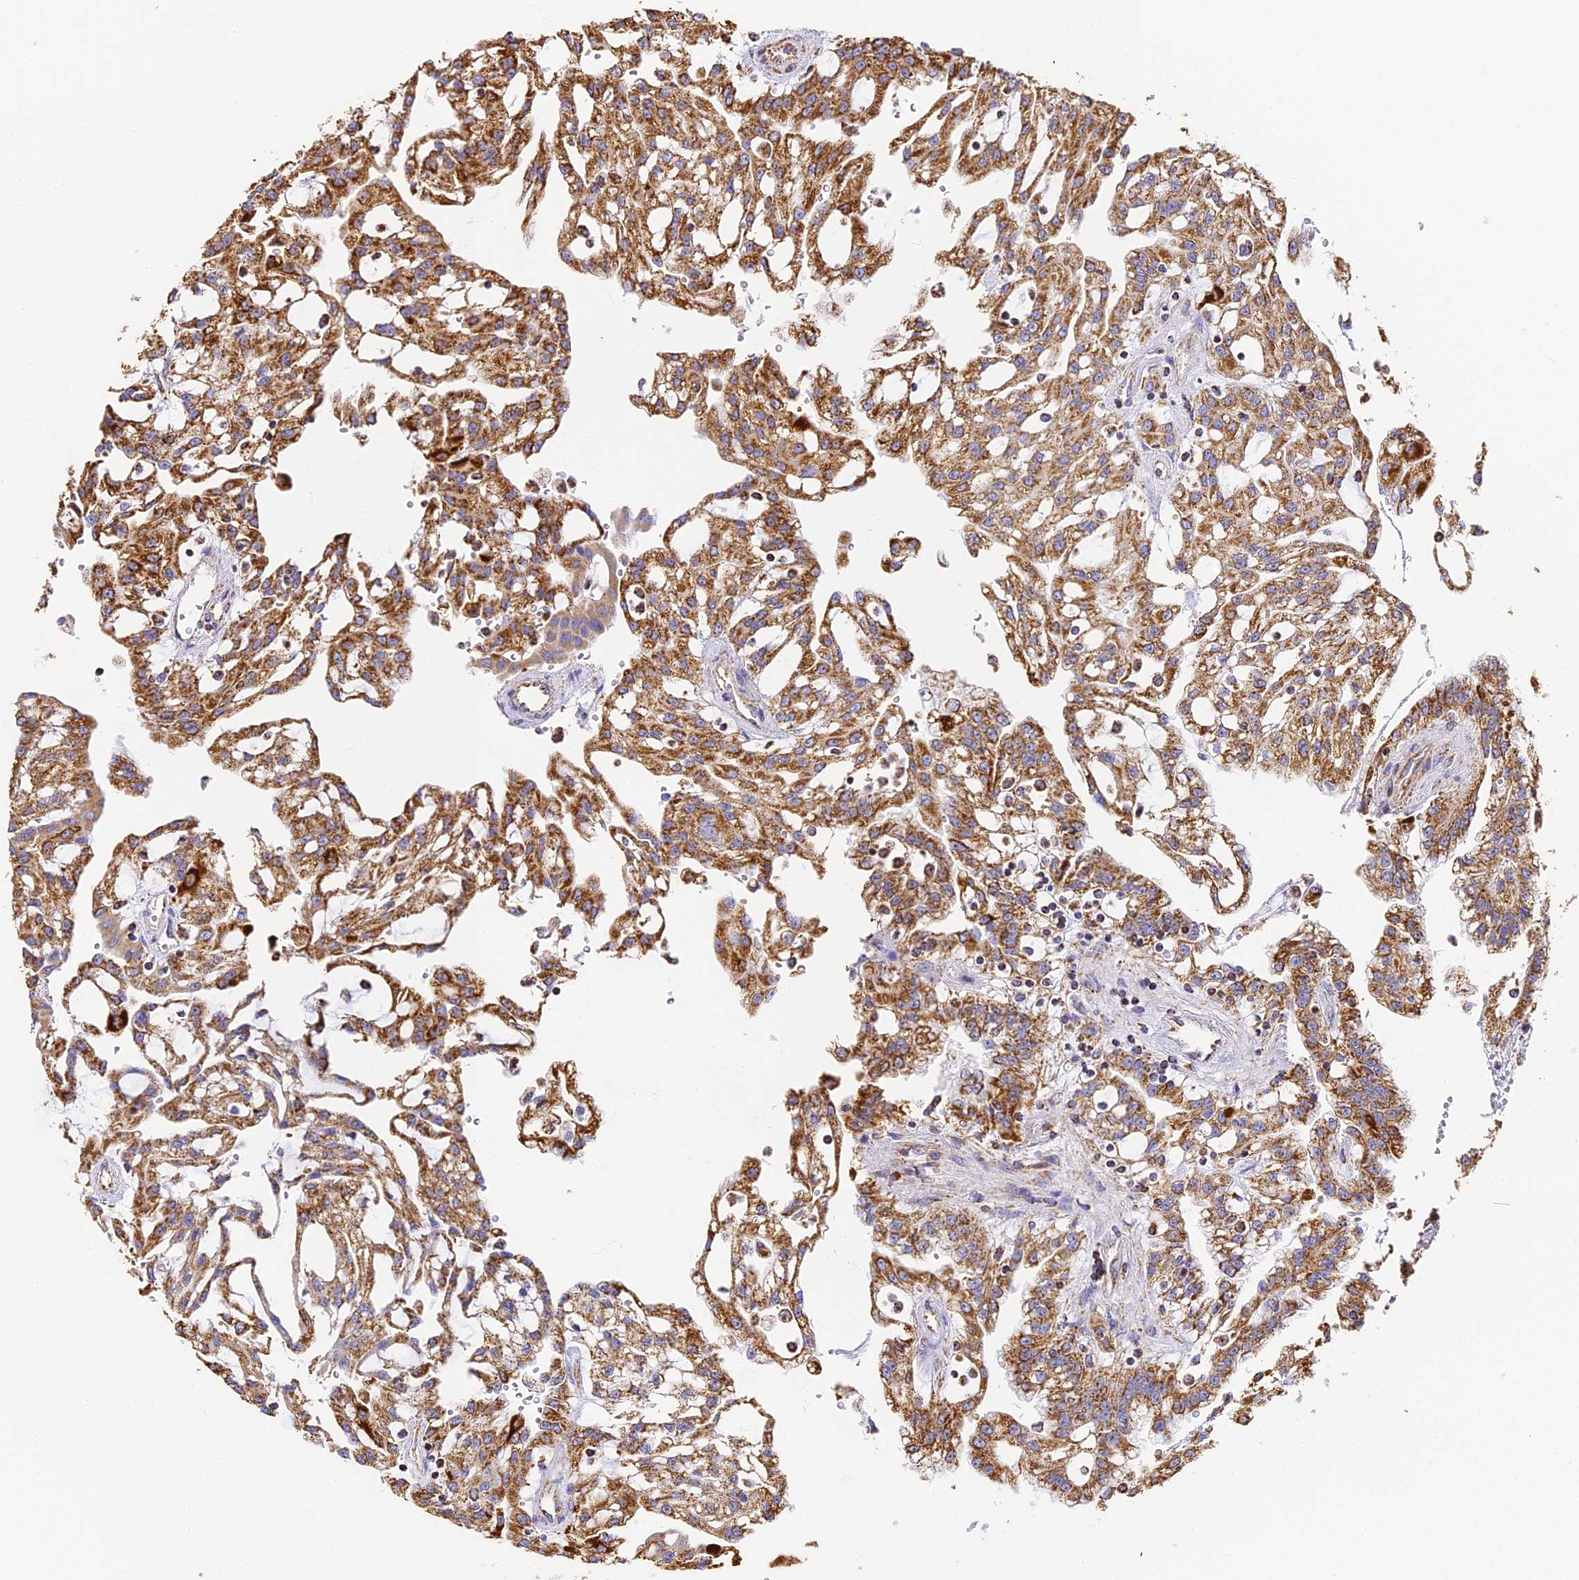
{"staining": {"intensity": "strong", "quantity": ">75%", "location": "cytoplasmic/membranous"}, "tissue": "renal cancer", "cell_type": "Tumor cells", "image_type": "cancer", "snomed": [{"axis": "morphology", "description": "Adenocarcinoma, NOS"}, {"axis": "topography", "description": "Kidney"}], "caption": "Renal adenocarcinoma was stained to show a protein in brown. There is high levels of strong cytoplasmic/membranous staining in approximately >75% of tumor cells.", "gene": "COX6C", "patient": {"sex": "male", "age": 63}}